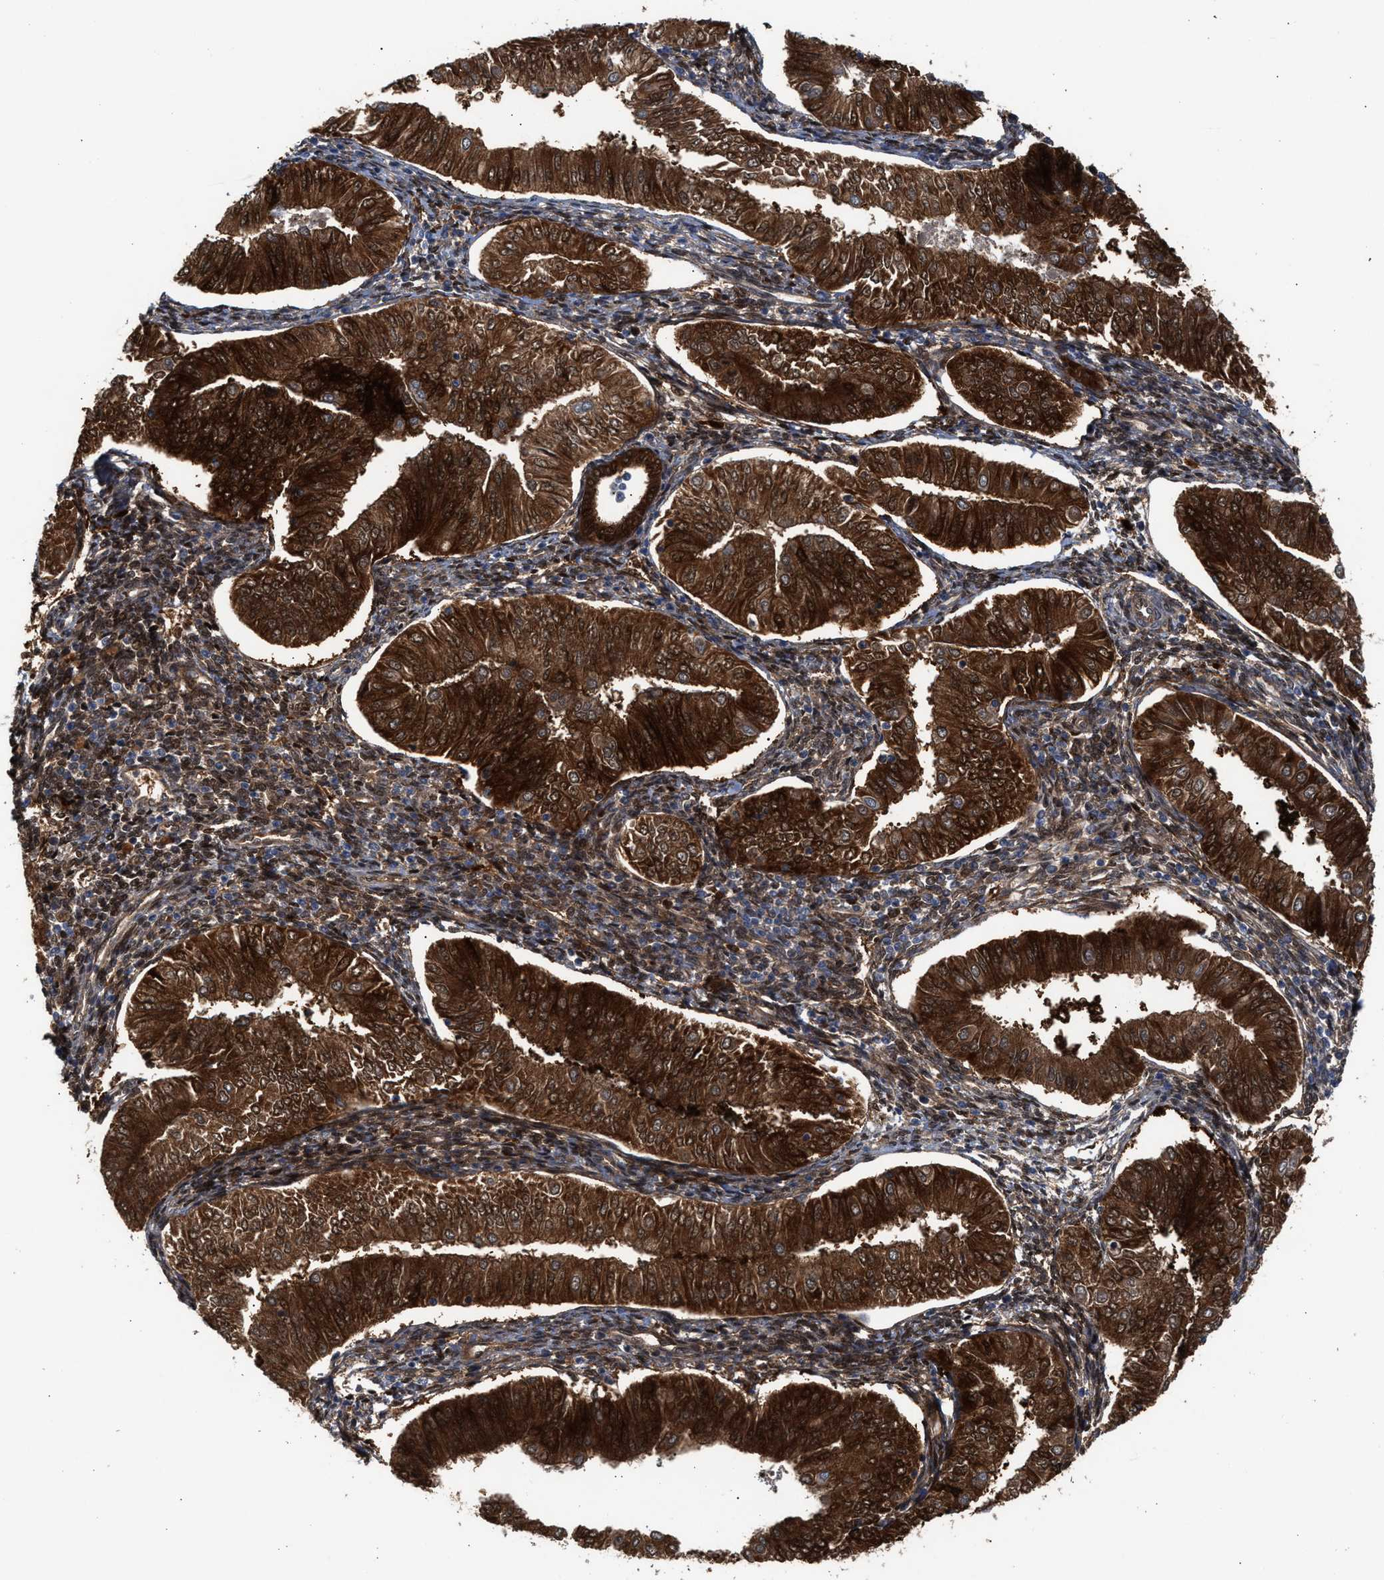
{"staining": {"intensity": "strong", "quantity": ">75%", "location": "cytoplasmic/membranous,nuclear"}, "tissue": "endometrial cancer", "cell_type": "Tumor cells", "image_type": "cancer", "snomed": [{"axis": "morphology", "description": "Normal tissue, NOS"}, {"axis": "morphology", "description": "Adenocarcinoma, NOS"}, {"axis": "topography", "description": "Endometrium"}], "caption": "A brown stain labels strong cytoplasmic/membranous and nuclear staining of a protein in human endometrial cancer (adenocarcinoma) tumor cells.", "gene": "TP53I3", "patient": {"sex": "female", "age": 53}}